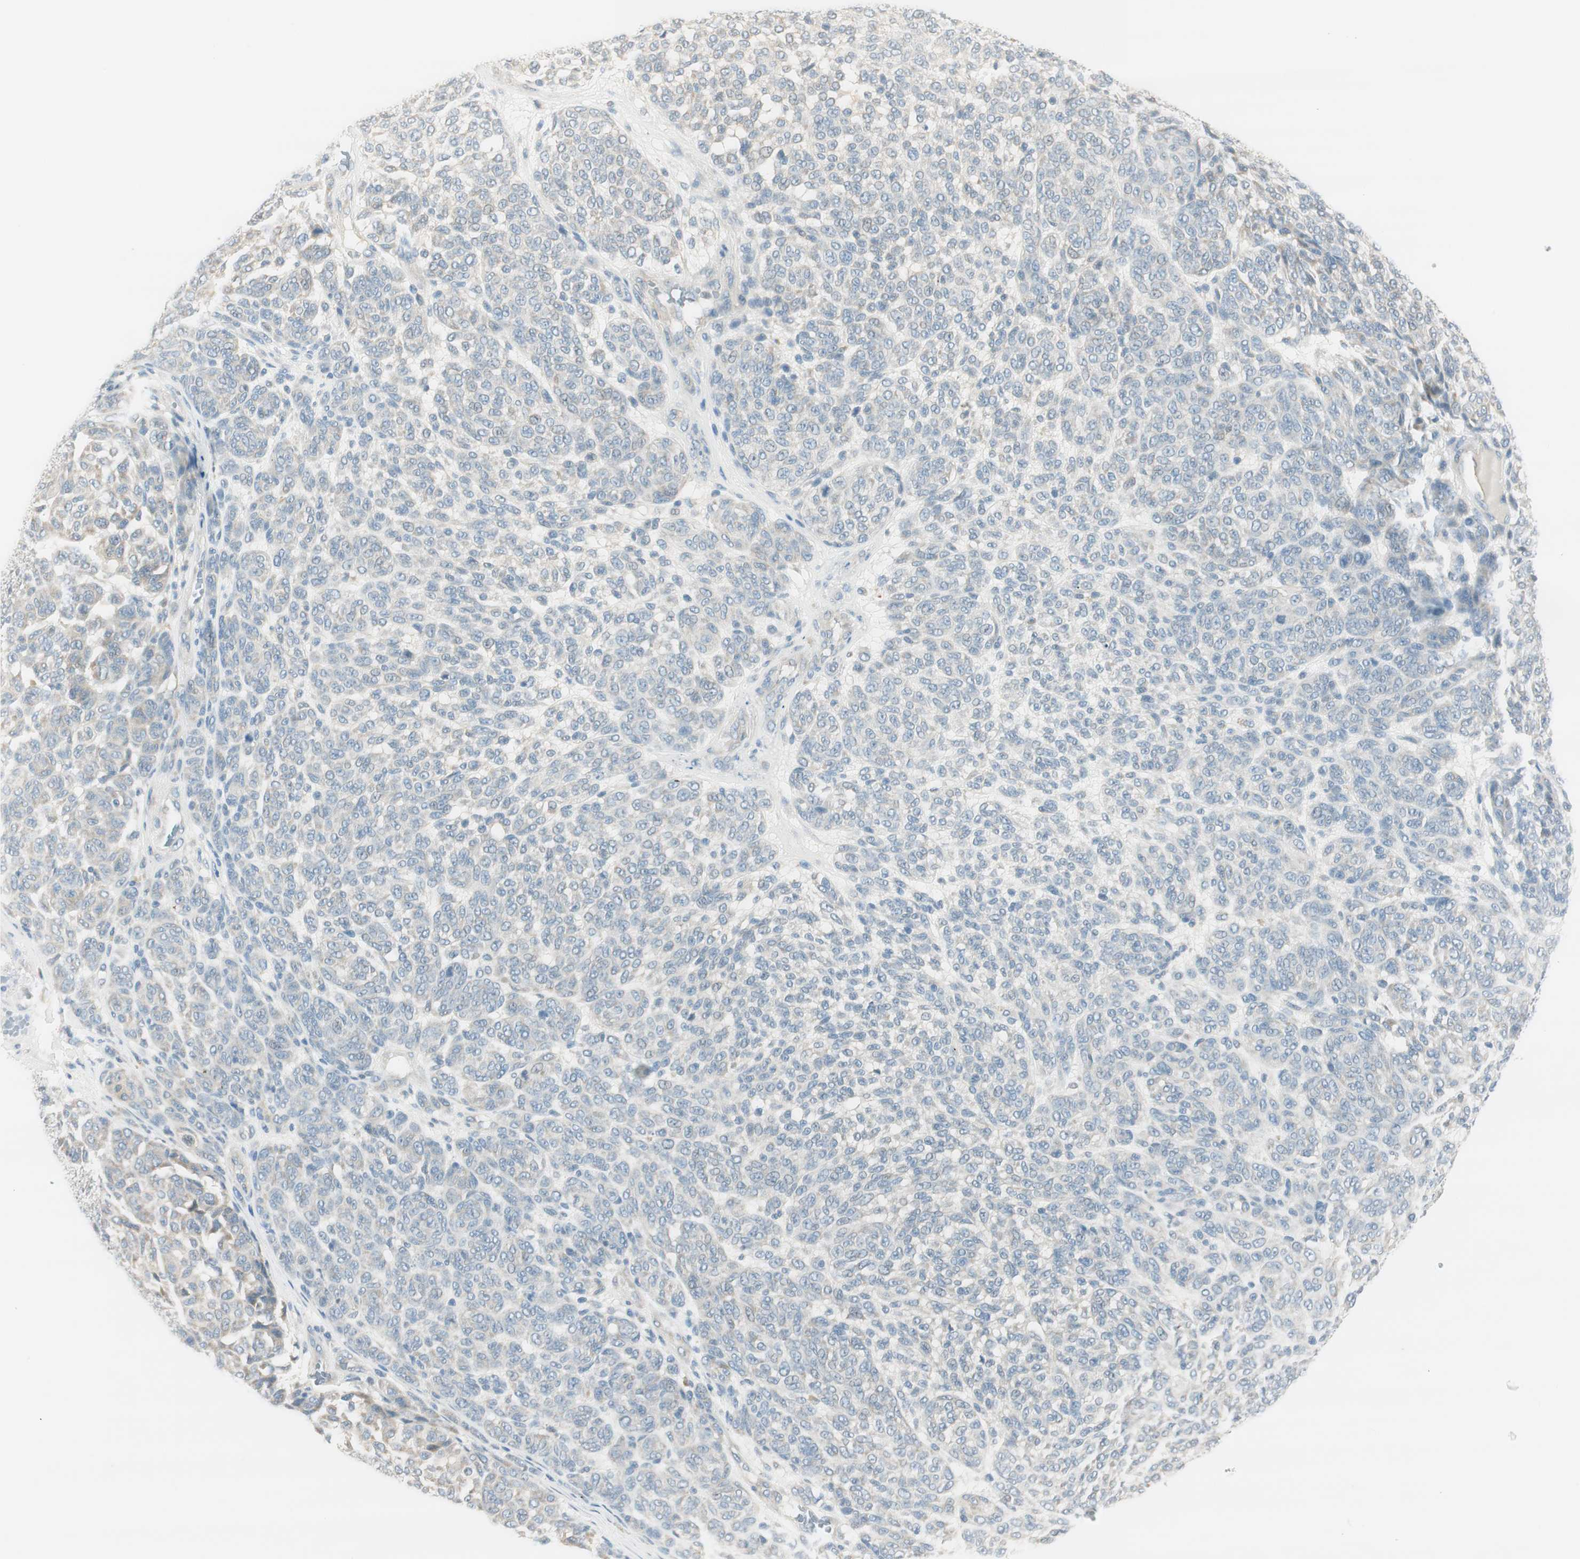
{"staining": {"intensity": "negative", "quantity": "none", "location": "none"}, "tissue": "melanoma", "cell_type": "Tumor cells", "image_type": "cancer", "snomed": [{"axis": "morphology", "description": "Malignant melanoma, NOS"}, {"axis": "topography", "description": "Skin"}], "caption": "A high-resolution photomicrograph shows immunohistochemistry (IHC) staining of malignant melanoma, which exhibits no significant positivity in tumor cells.", "gene": "TACR3", "patient": {"sex": "male", "age": 59}}